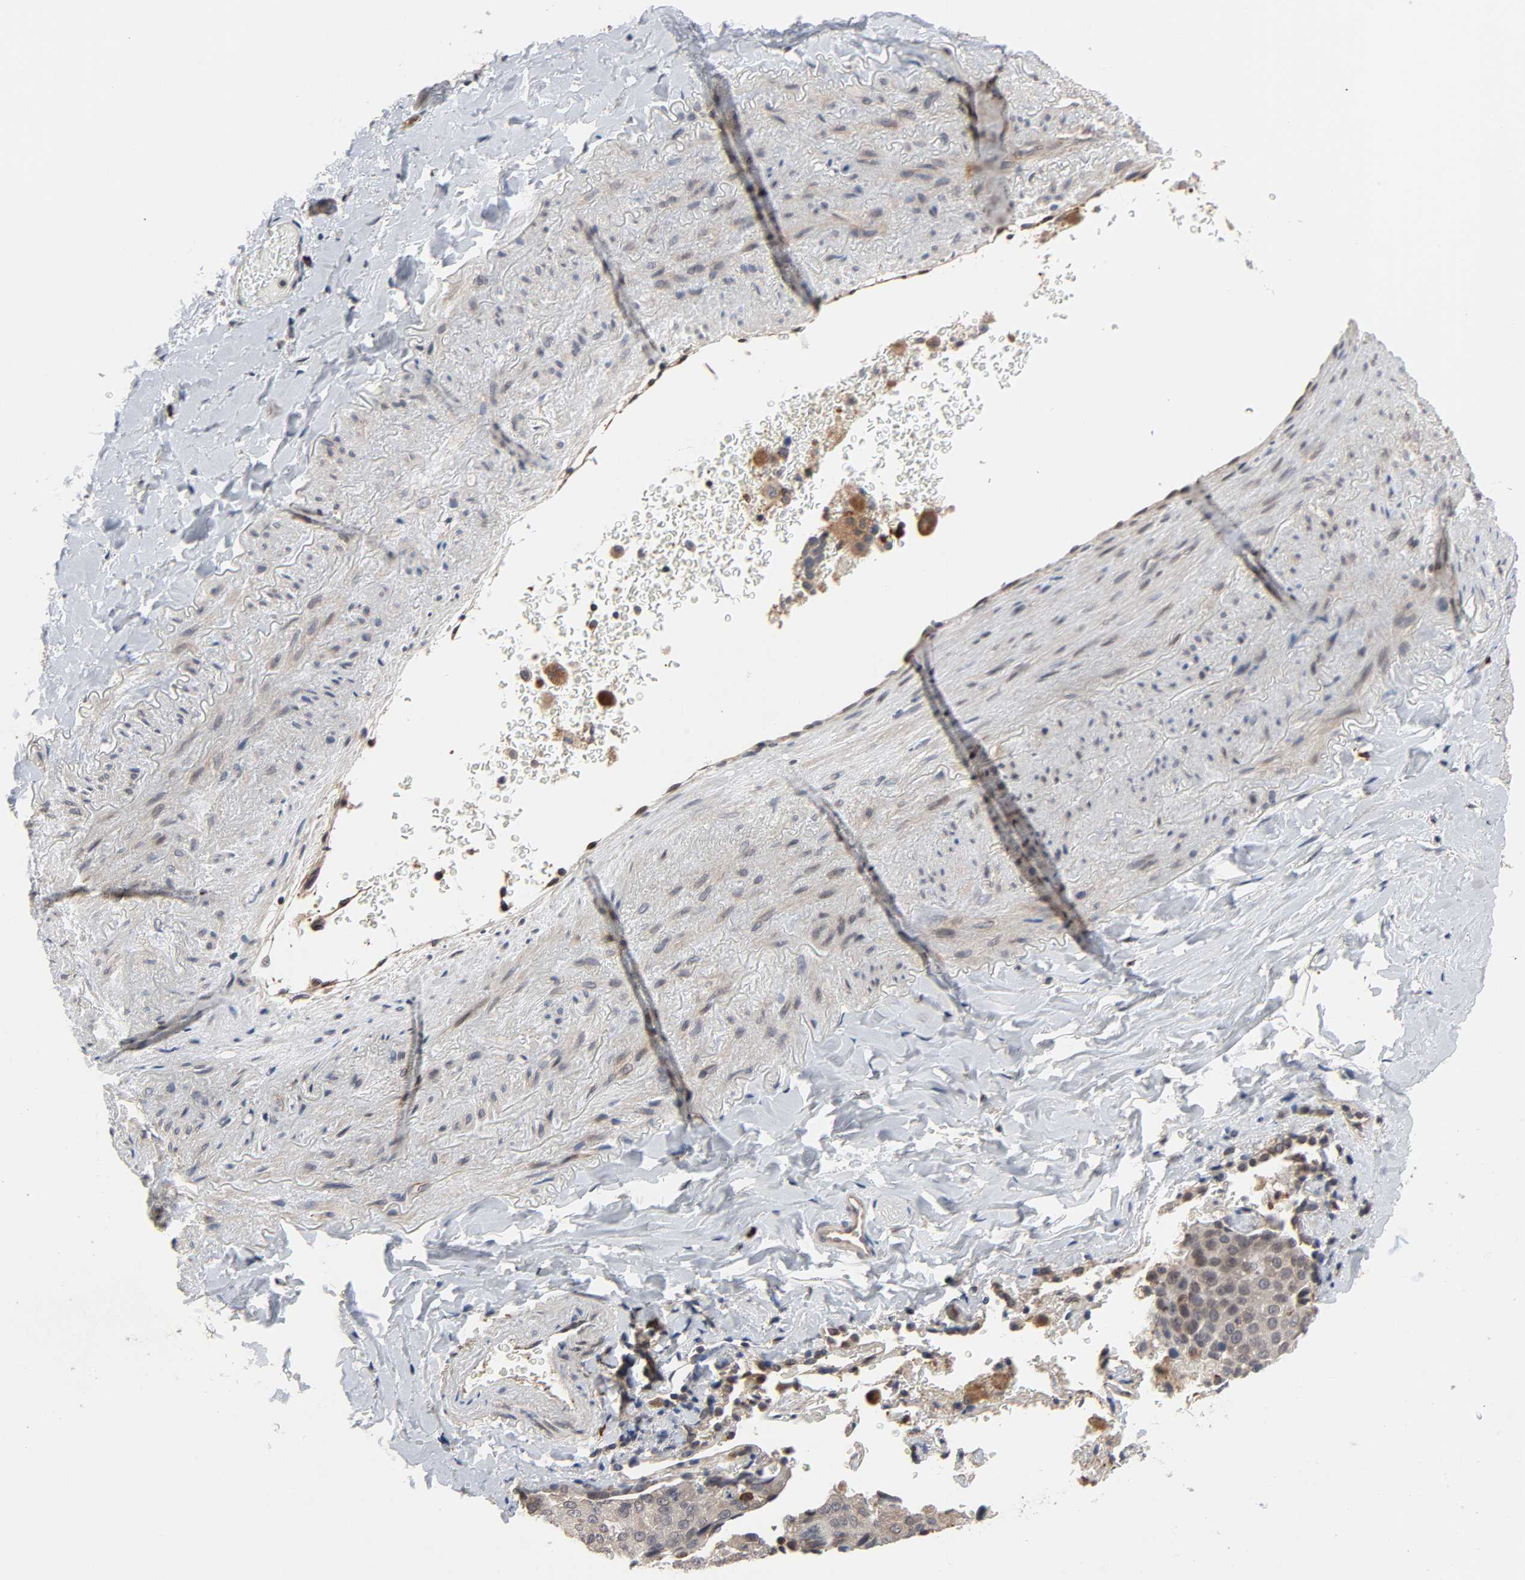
{"staining": {"intensity": "weak", "quantity": ">75%", "location": "cytoplasmic/membranous"}, "tissue": "lung cancer", "cell_type": "Tumor cells", "image_type": "cancer", "snomed": [{"axis": "morphology", "description": "Squamous cell carcinoma, NOS"}, {"axis": "topography", "description": "Lung"}], "caption": "An image of human lung cancer stained for a protein demonstrates weak cytoplasmic/membranous brown staining in tumor cells. Ihc stains the protein in brown and the nuclei are stained blue.", "gene": "CCDC175", "patient": {"sex": "male", "age": 54}}